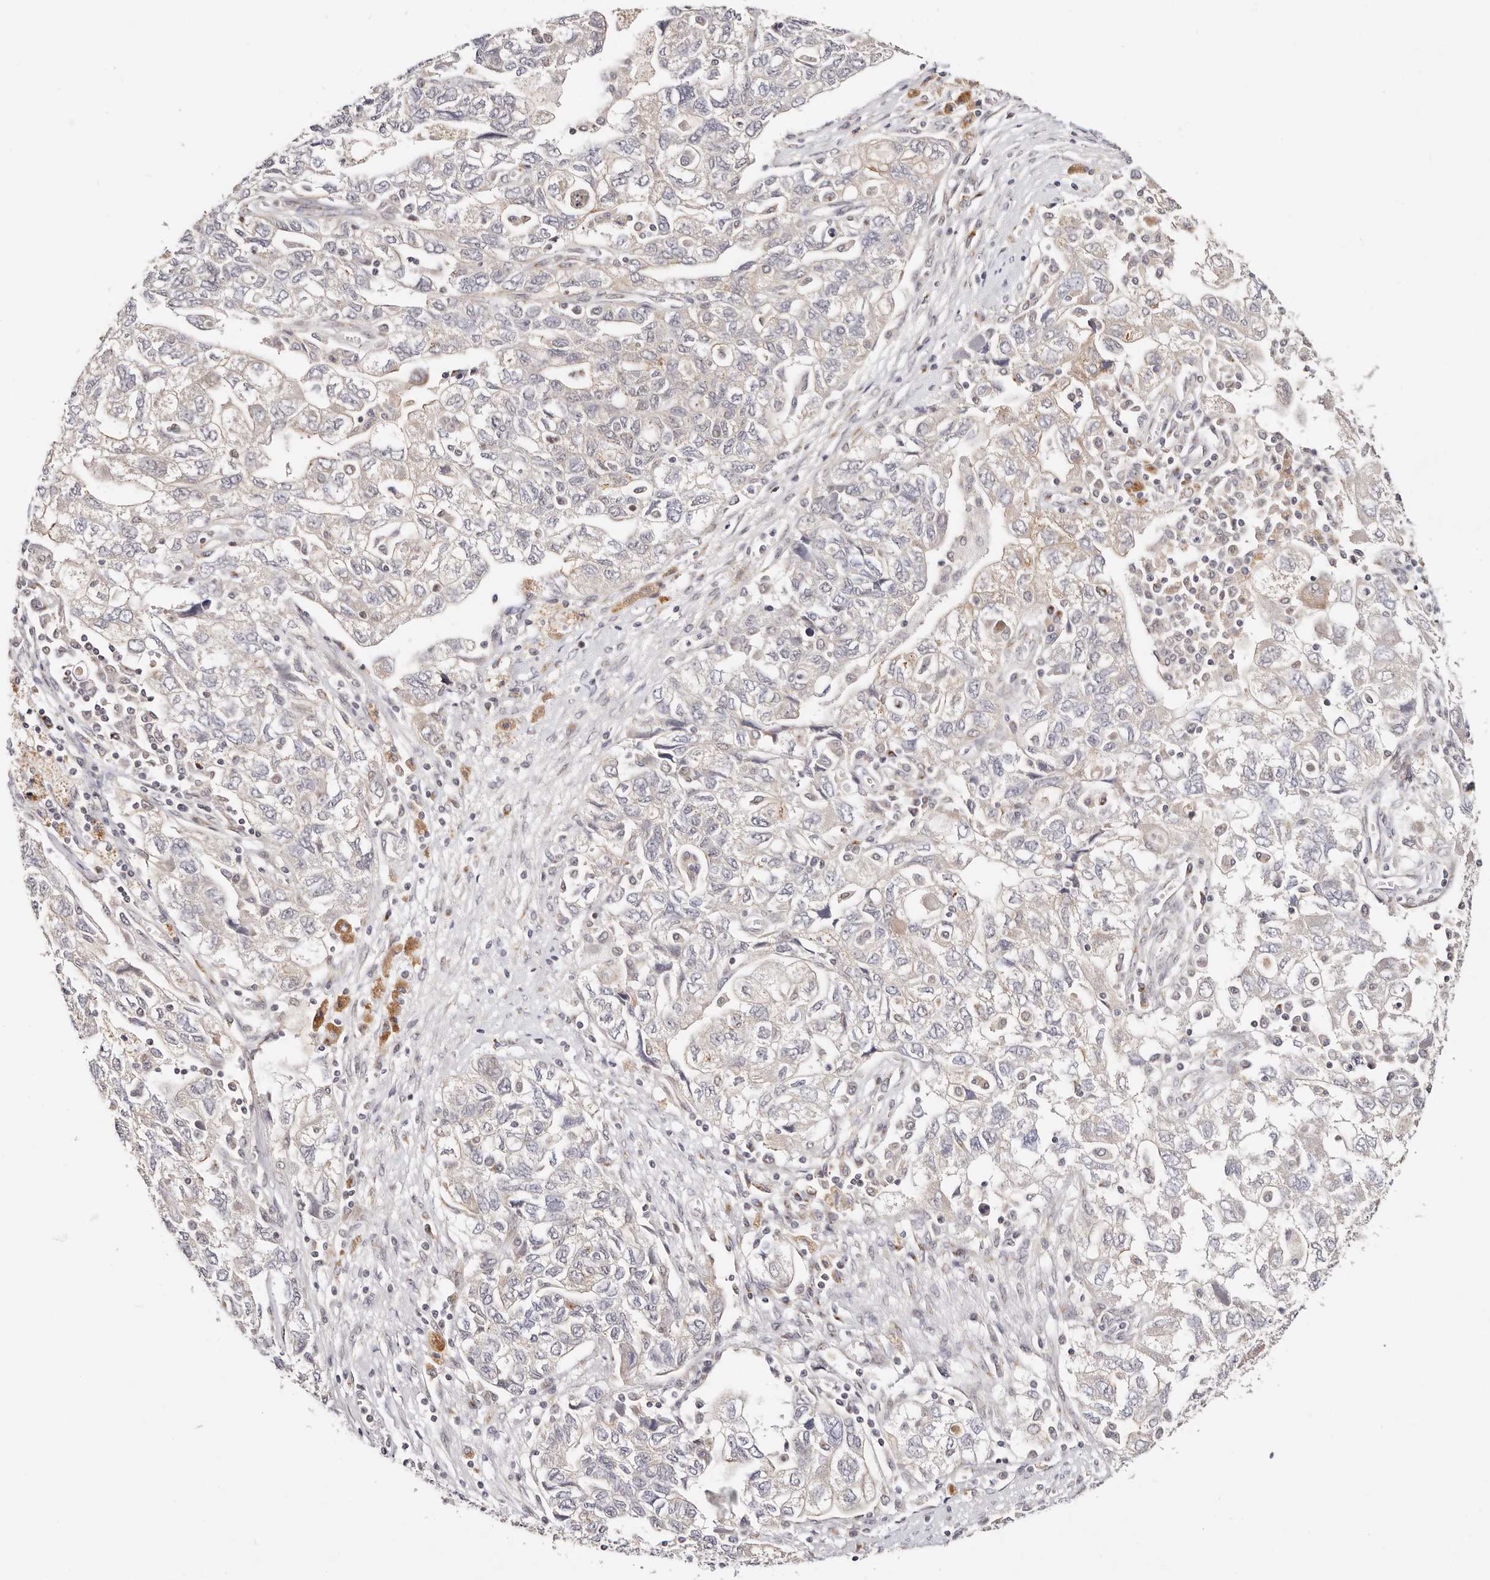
{"staining": {"intensity": "weak", "quantity": "25%-75%", "location": "cytoplasmic/membranous"}, "tissue": "ovarian cancer", "cell_type": "Tumor cells", "image_type": "cancer", "snomed": [{"axis": "morphology", "description": "Carcinoma, NOS"}, {"axis": "morphology", "description": "Cystadenocarcinoma, serous, NOS"}, {"axis": "topography", "description": "Ovary"}], "caption": "Immunohistochemical staining of human carcinoma (ovarian) reveals low levels of weak cytoplasmic/membranous protein positivity in about 25%-75% of tumor cells.", "gene": "VIPAS39", "patient": {"sex": "female", "age": 69}}